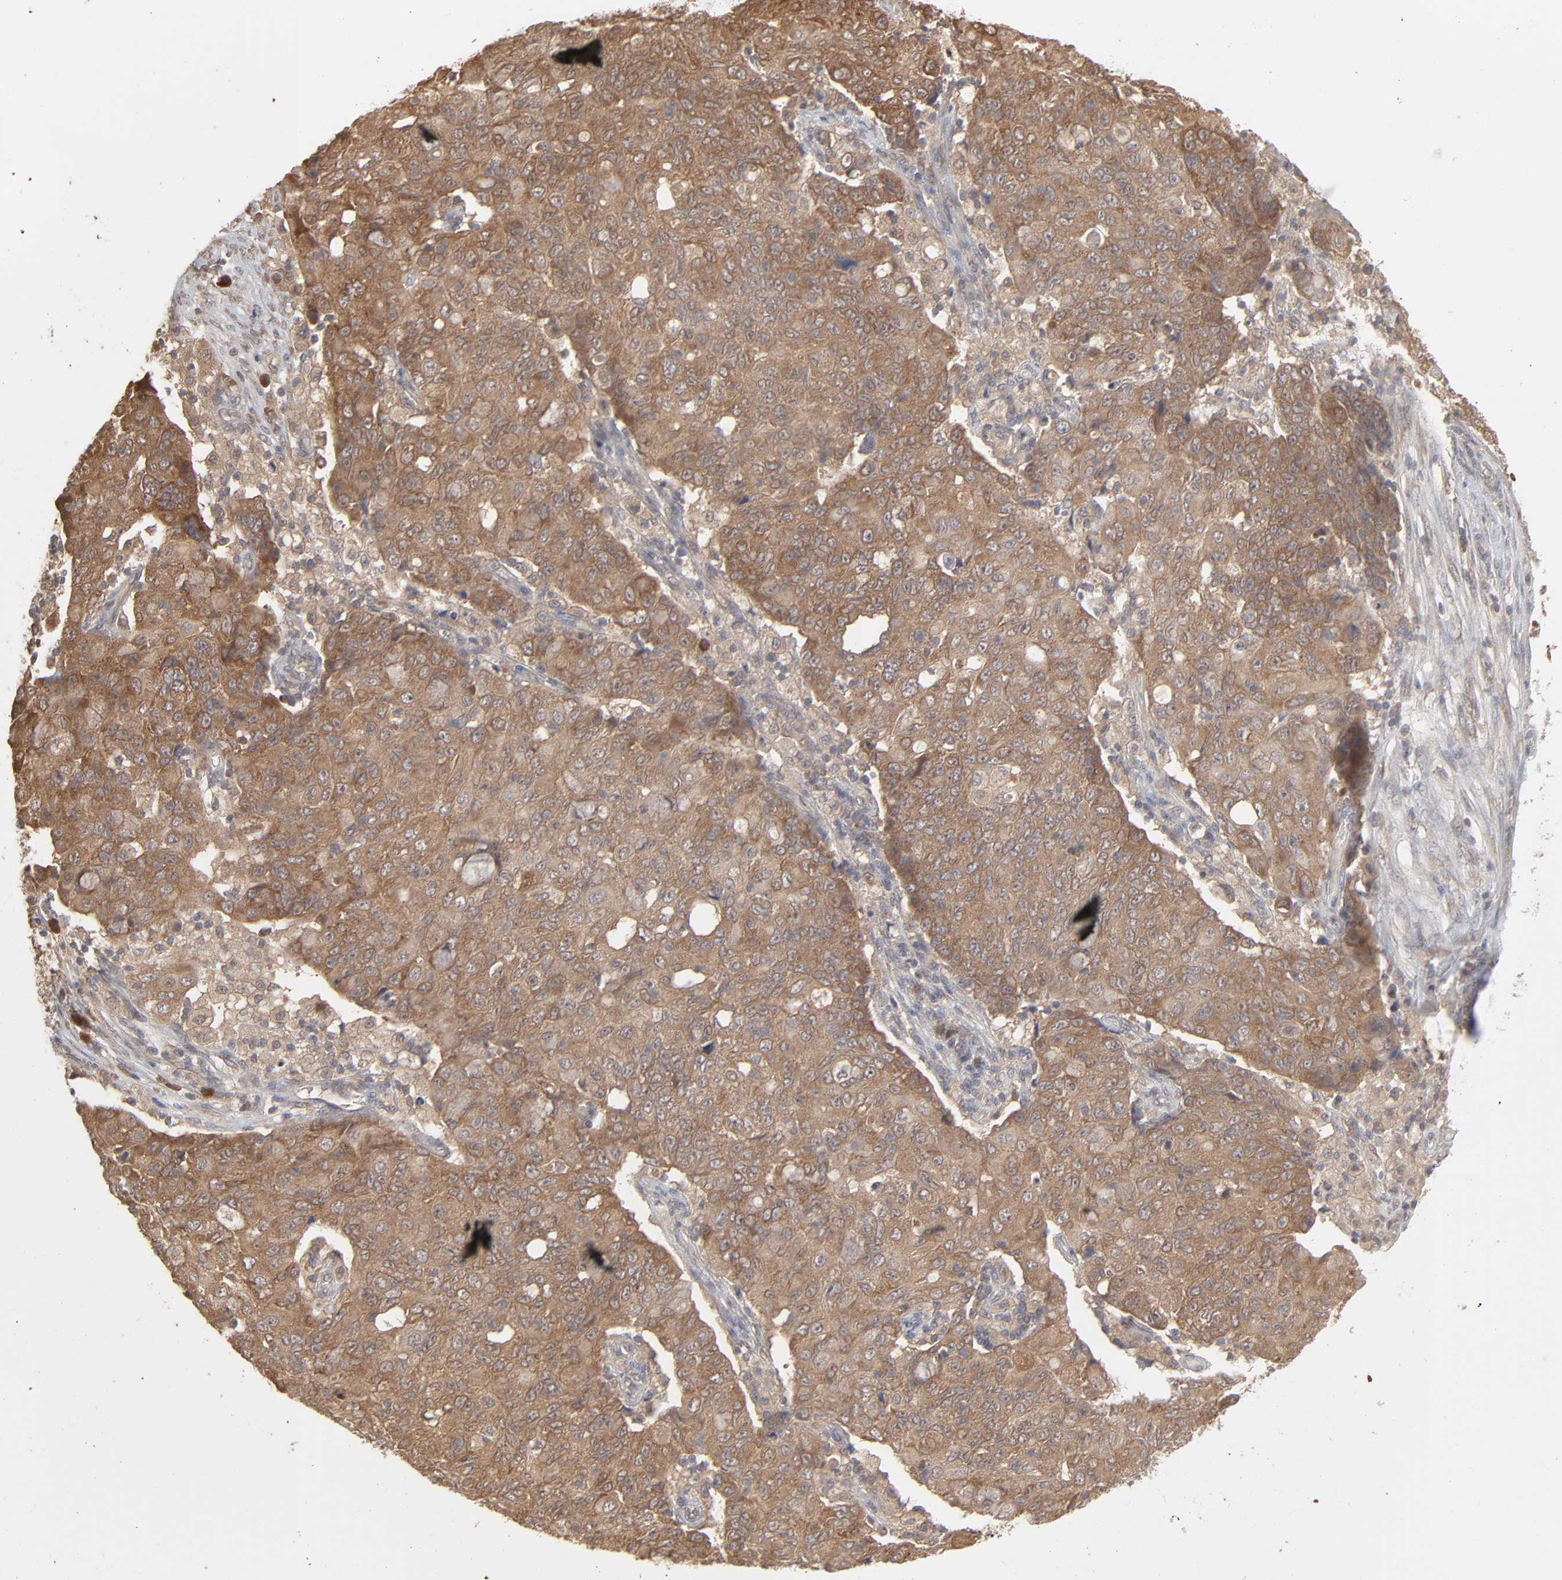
{"staining": {"intensity": "moderate", "quantity": ">75%", "location": "cytoplasmic/membranous"}, "tissue": "ovarian cancer", "cell_type": "Tumor cells", "image_type": "cancer", "snomed": [{"axis": "morphology", "description": "Carcinoma, endometroid"}, {"axis": "topography", "description": "Ovary"}], "caption": "Moderate cytoplasmic/membranous protein staining is seen in approximately >75% of tumor cells in ovarian endometroid carcinoma. The staining was performed using DAB, with brown indicating positive protein expression. Nuclei are stained blue with hematoxylin.", "gene": "SCFD1", "patient": {"sex": "female", "age": 42}}